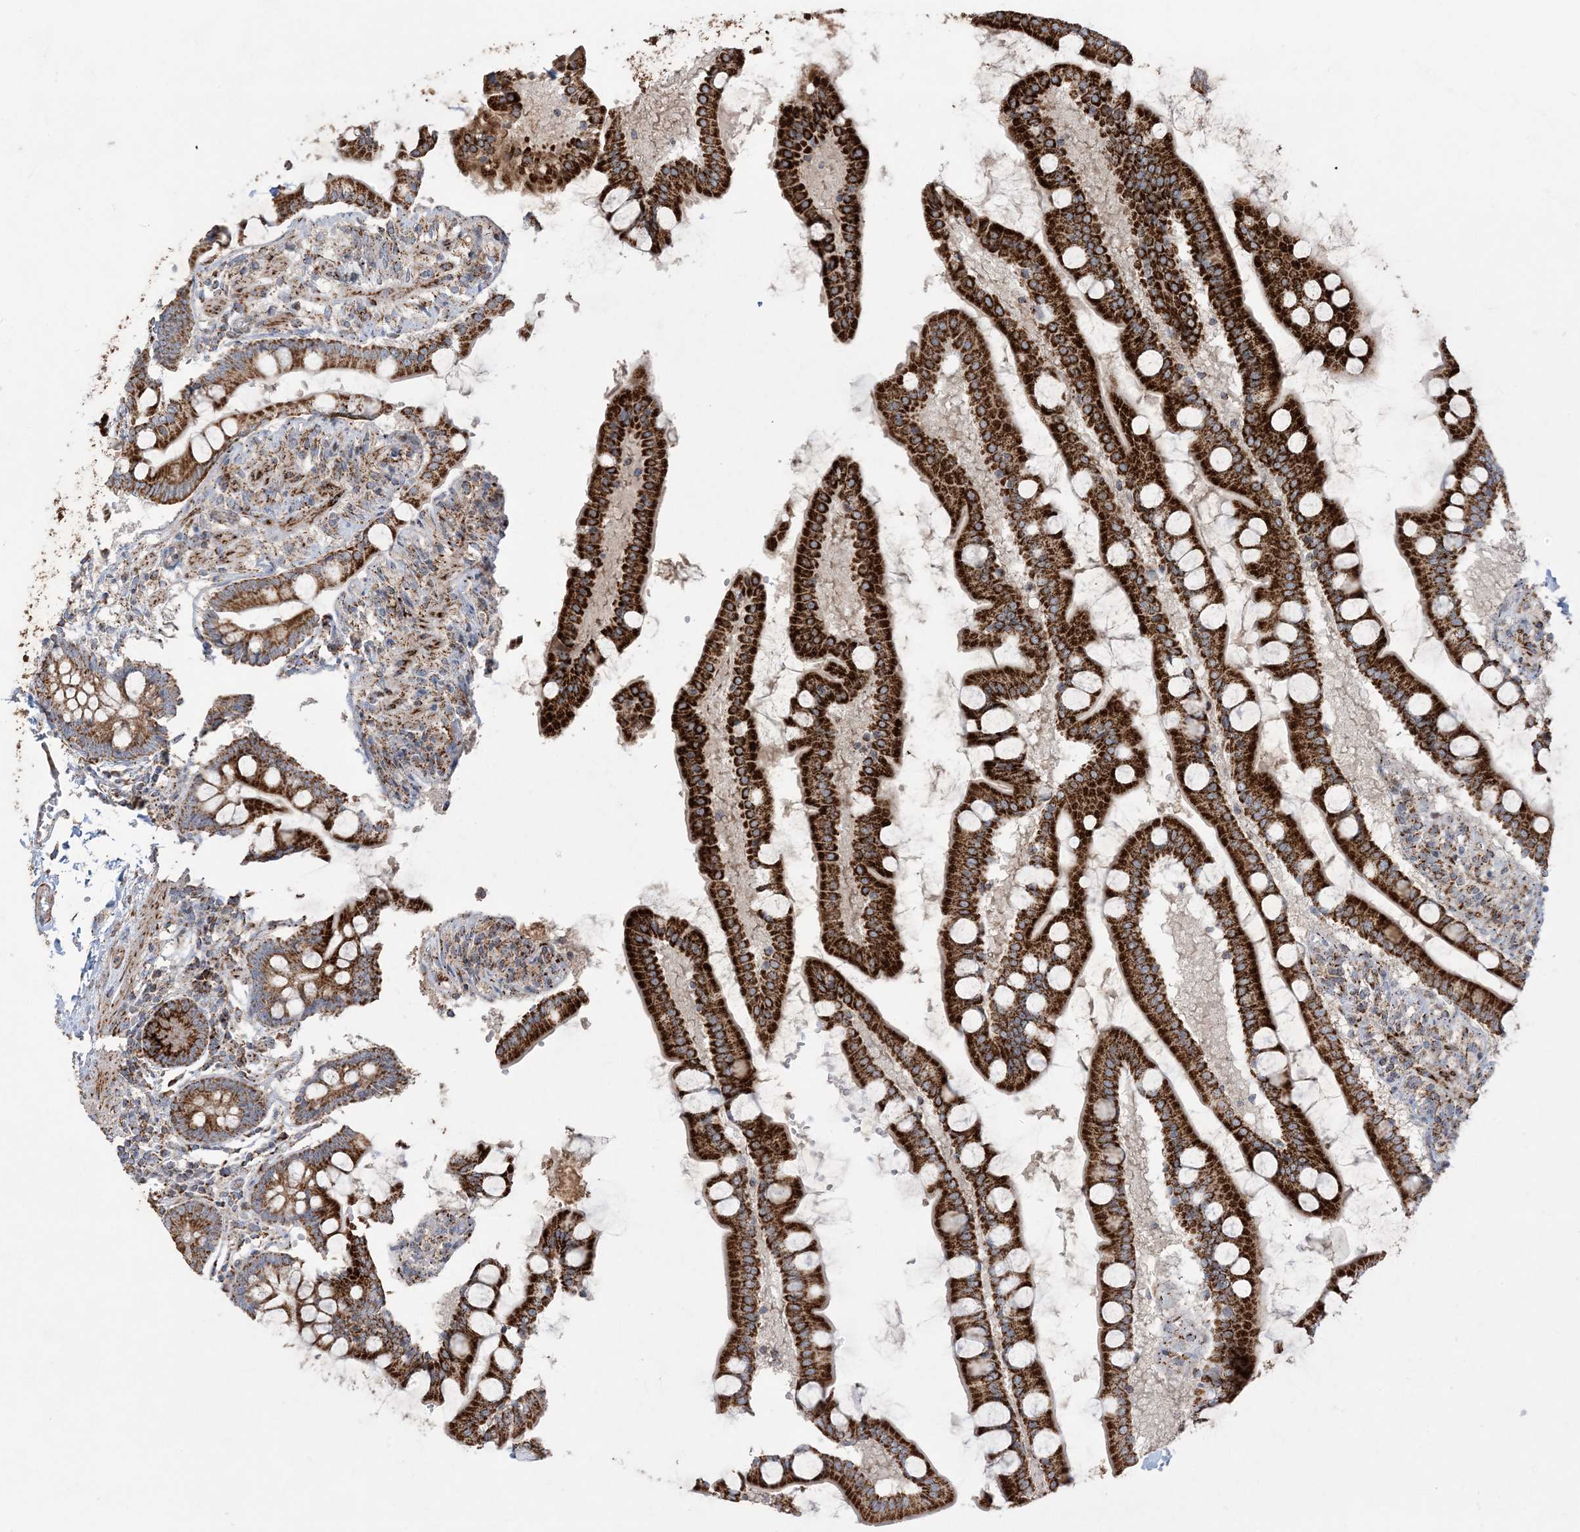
{"staining": {"intensity": "strong", "quantity": ">75%", "location": "cytoplasmic/membranous"}, "tissue": "small intestine", "cell_type": "Glandular cells", "image_type": "normal", "snomed": [{"axis": "morphology", "description": "Normal tissue, NOS"}, {"axis": "topography", "description": "Small intestine"}], "caption": "Immunohistochemistry histopathology image of benign small intestine: human small intestine stained using IHC demonstrates high levels of strong protein expression localized specifically in the cytoplasmic/membranous of glandular cells, appearing as a cytoplasmic/membranous brown color.", "gene": "NDUFAF3", "patient": {"sex": "male", "age": 41}}